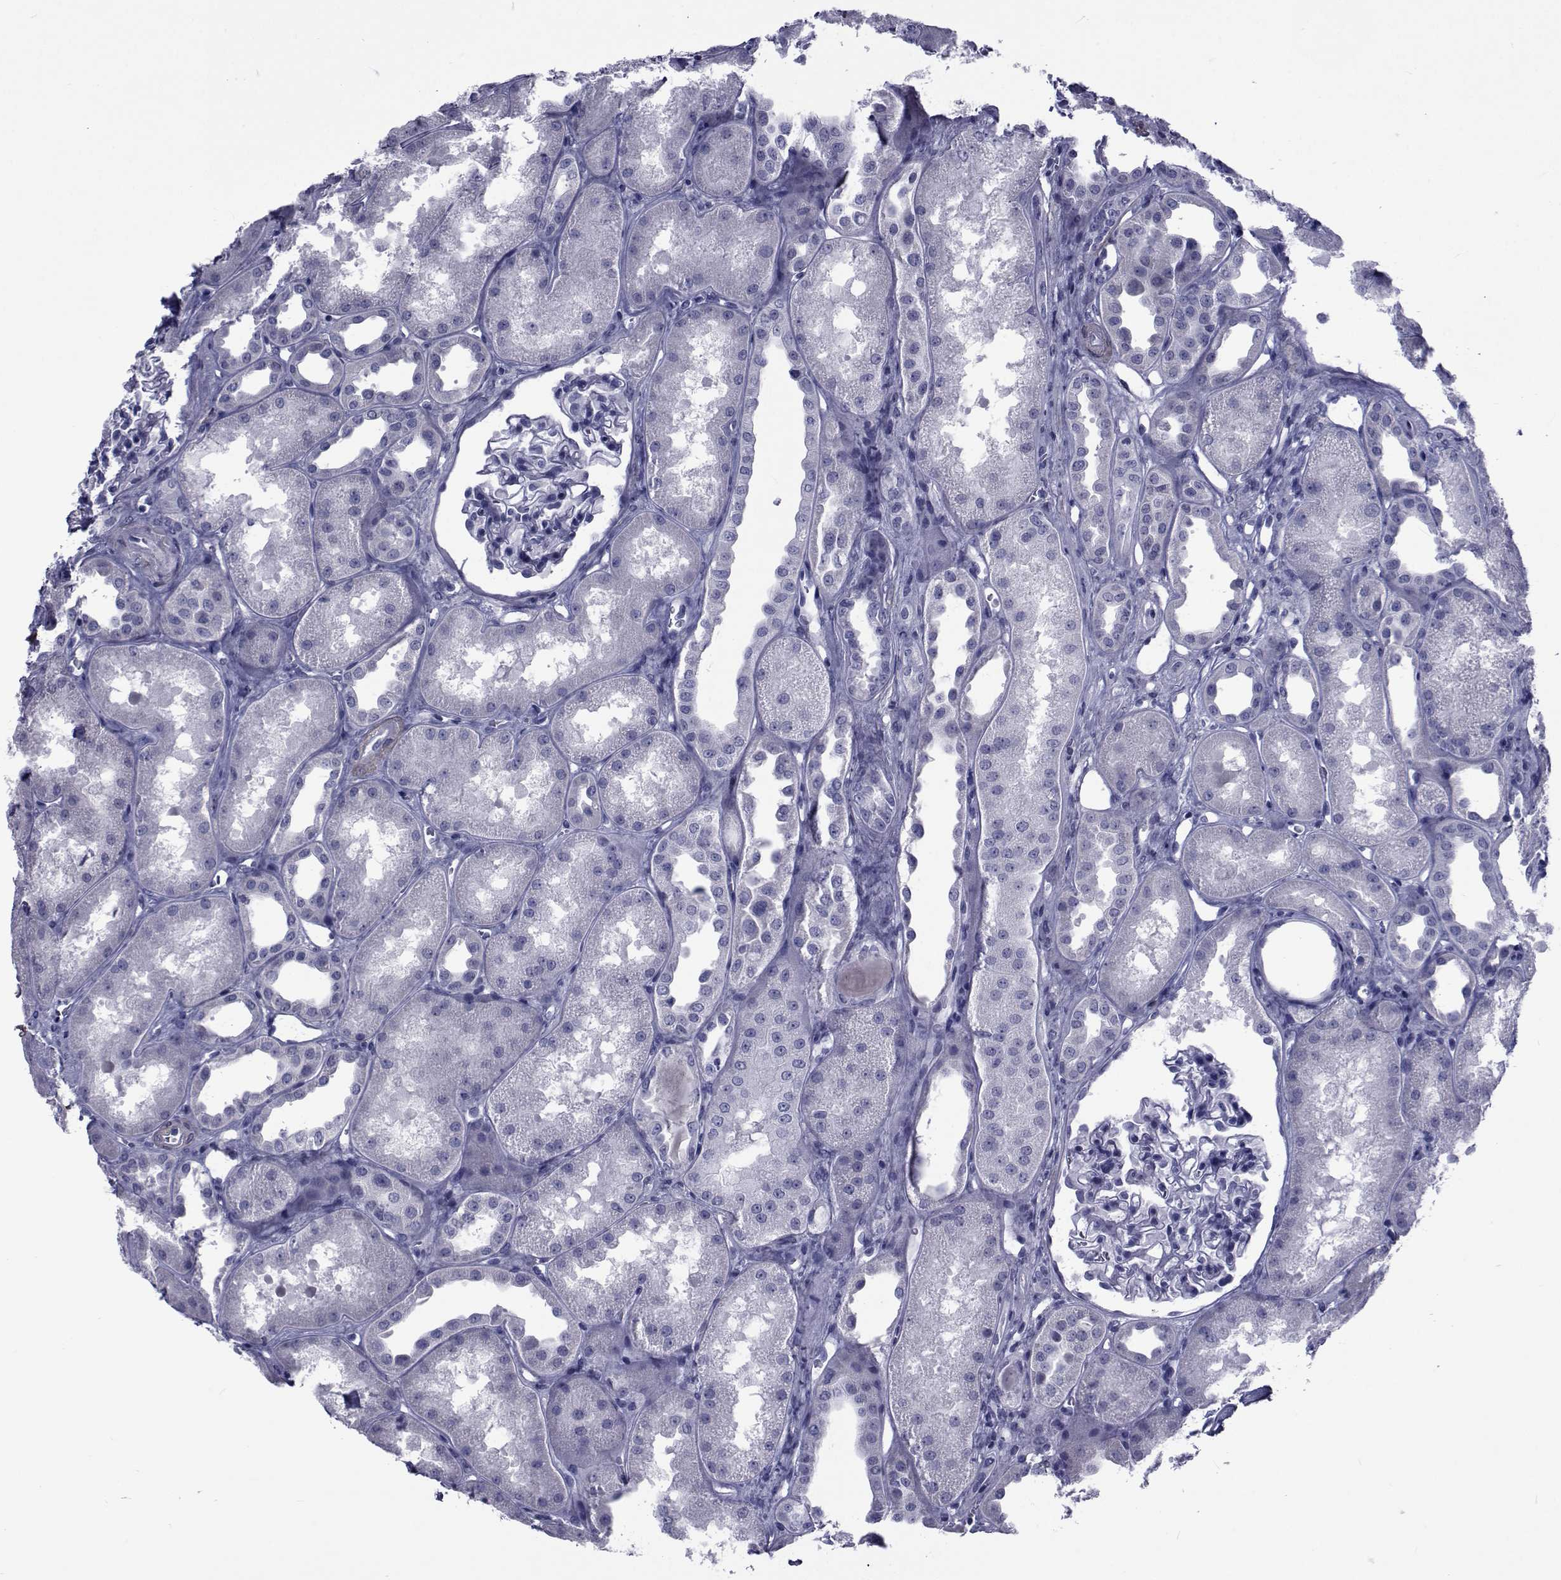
{"staining": {"intensity": "negative", "quantity": "none", "location": "none"}, "tissue": "kidney", "cell_type": "Cells in glomeruli", "image_type": "normal", "snomed": [{"axis": "morphology", "description": "Normal tissue, NOS"}, {"axis": "topography", "description": "Kidney"}], "caption": "IHC image of normal human kidney stained for a protein (brown), which demonstrates no positivity in cells in glomeruli.", "gene": "GKAP1", "patient": {"sex": "male", "age": 61}}